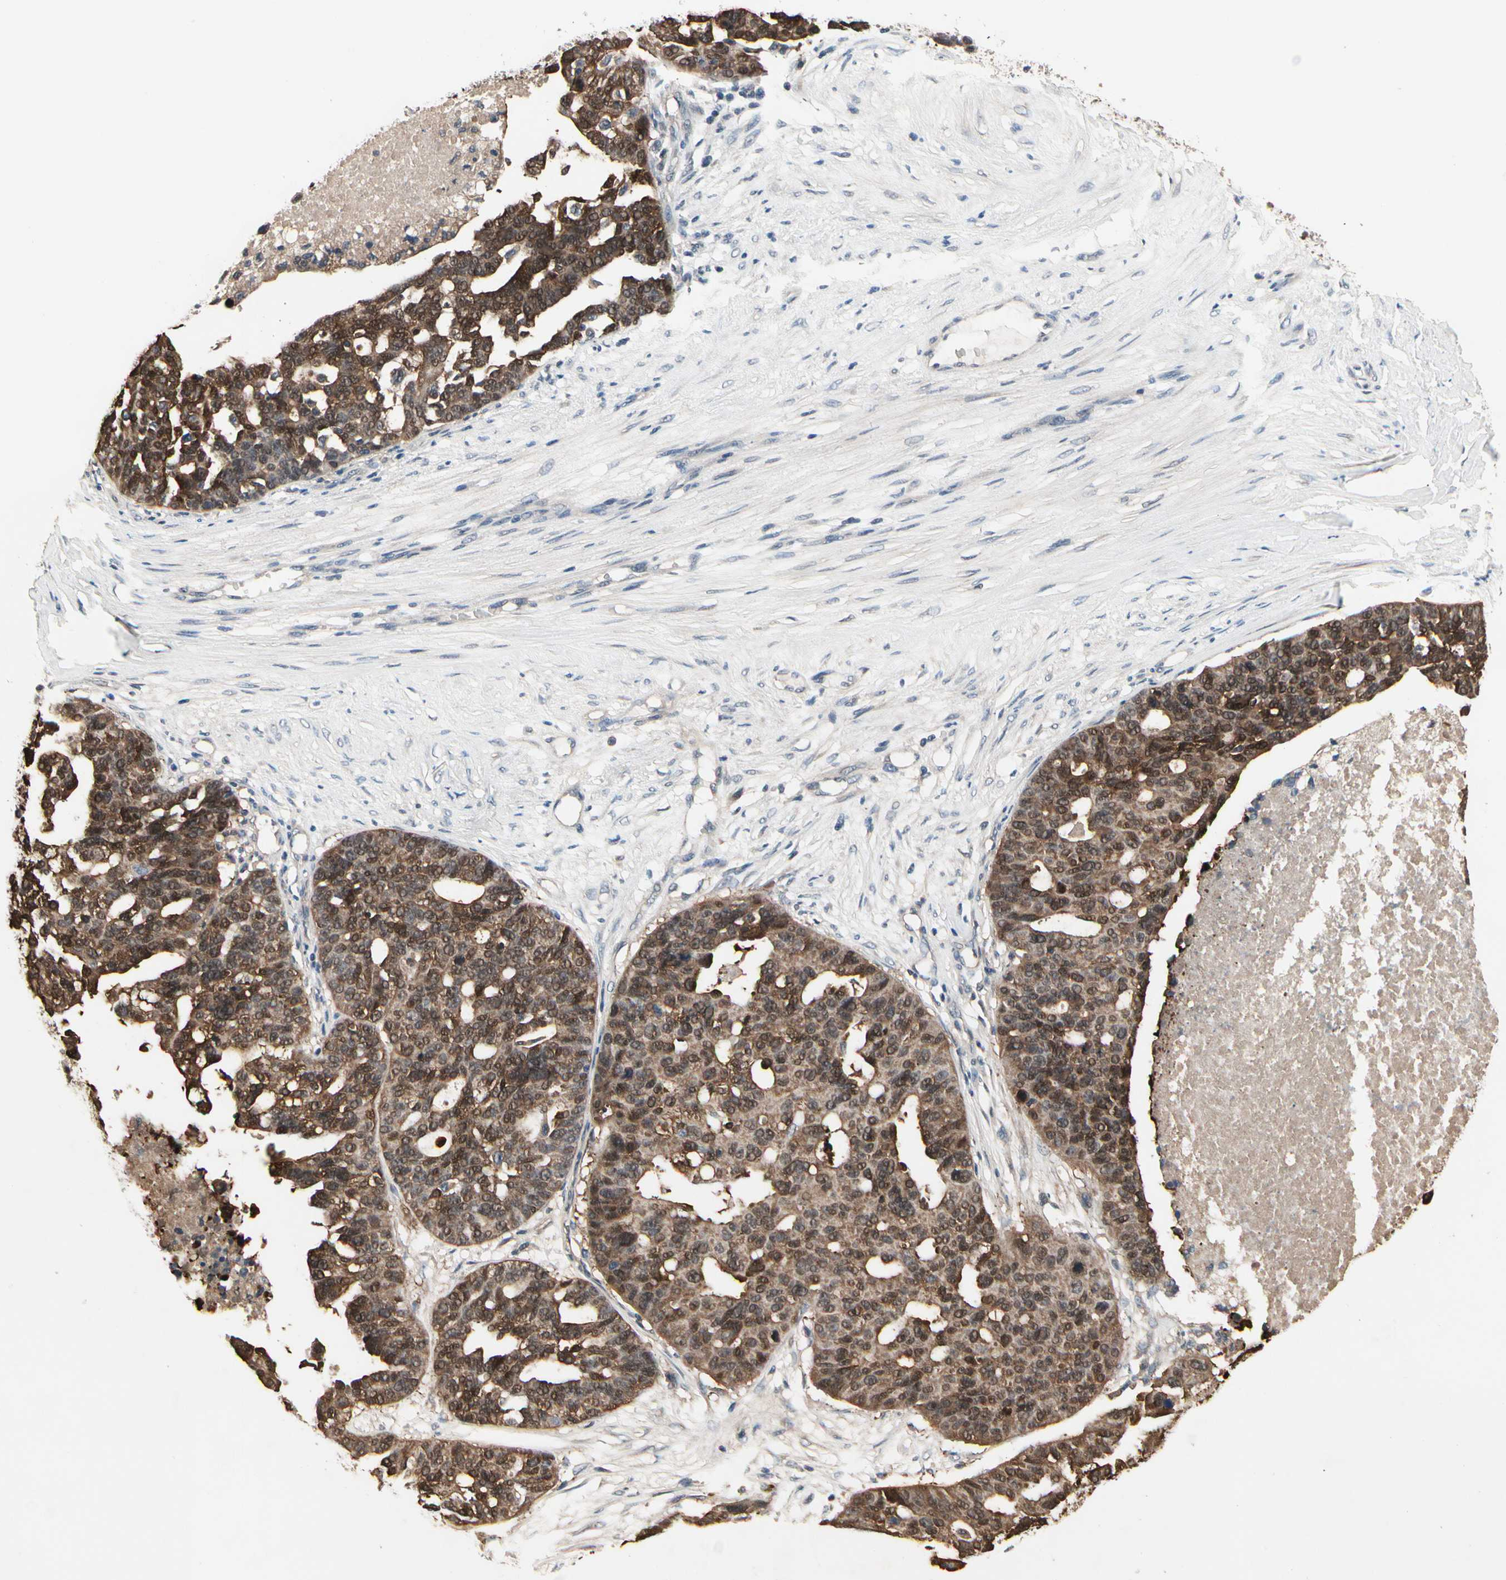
{"staining": {"intensity": "moderate", "quantity": ">75%", "location": "cytoplasmic/membranous,nuclear"}, "tissue": "ovarian cancer", "cell_type": "Tumor cells", "image_type": "cancer", "snomed": [{"axis": "morphology", "description": "Cystadenocarcinoma, serous, NOS"}, {"axis": "topography", "description": "Ovary"}], "caption": "Serous cystadenocarcinoma (ovarian) stained with a protein marker demonstrates moderate staining in tumor cells.", "gene": "PRDX6", "patient": {"sex": "female", "age": 59}}